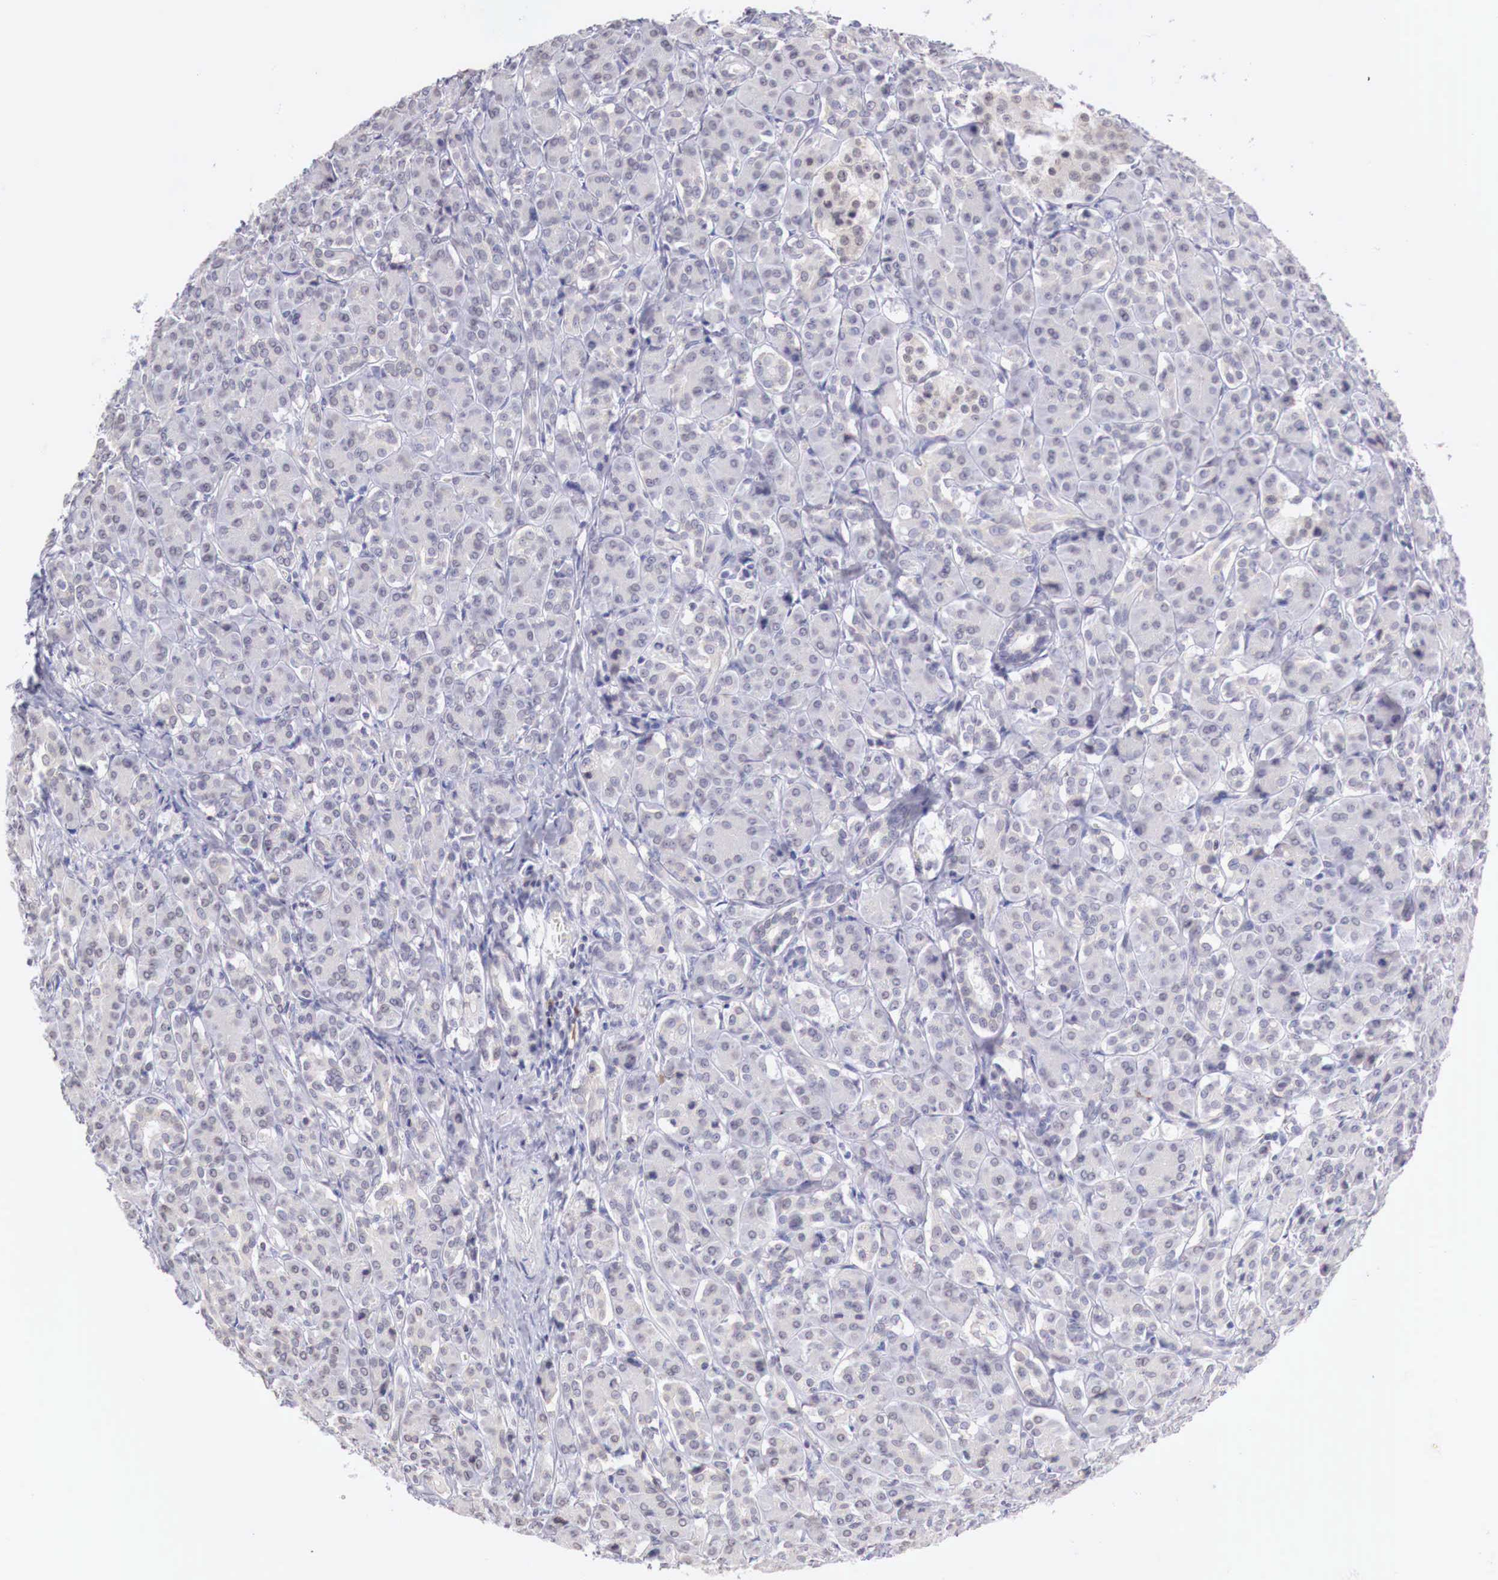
{"staining": {"intensity": "negative", "quantity": "none", "location": "none"}, "tissue": "pancreas", "cell_type": "Exocrine glandular cells", "image_type": "normal", "snomed": [{"axis": "morphology", "description": "Normal tissue, NOS"}, {"axis": "topography", "description": "Lymph node"}, {"axis": "topography", "description": "Pancreas"}], "caption": "The immunohistochemistry image has no significant staining in exocrine glandular cells of pancreas. (Brightfield microscopy of DAB (3,3'-diaminobenzidine) IHC at high magnification).", "gene": "XPNPEP2", "patient": {"sex": "male", "age": 59}}